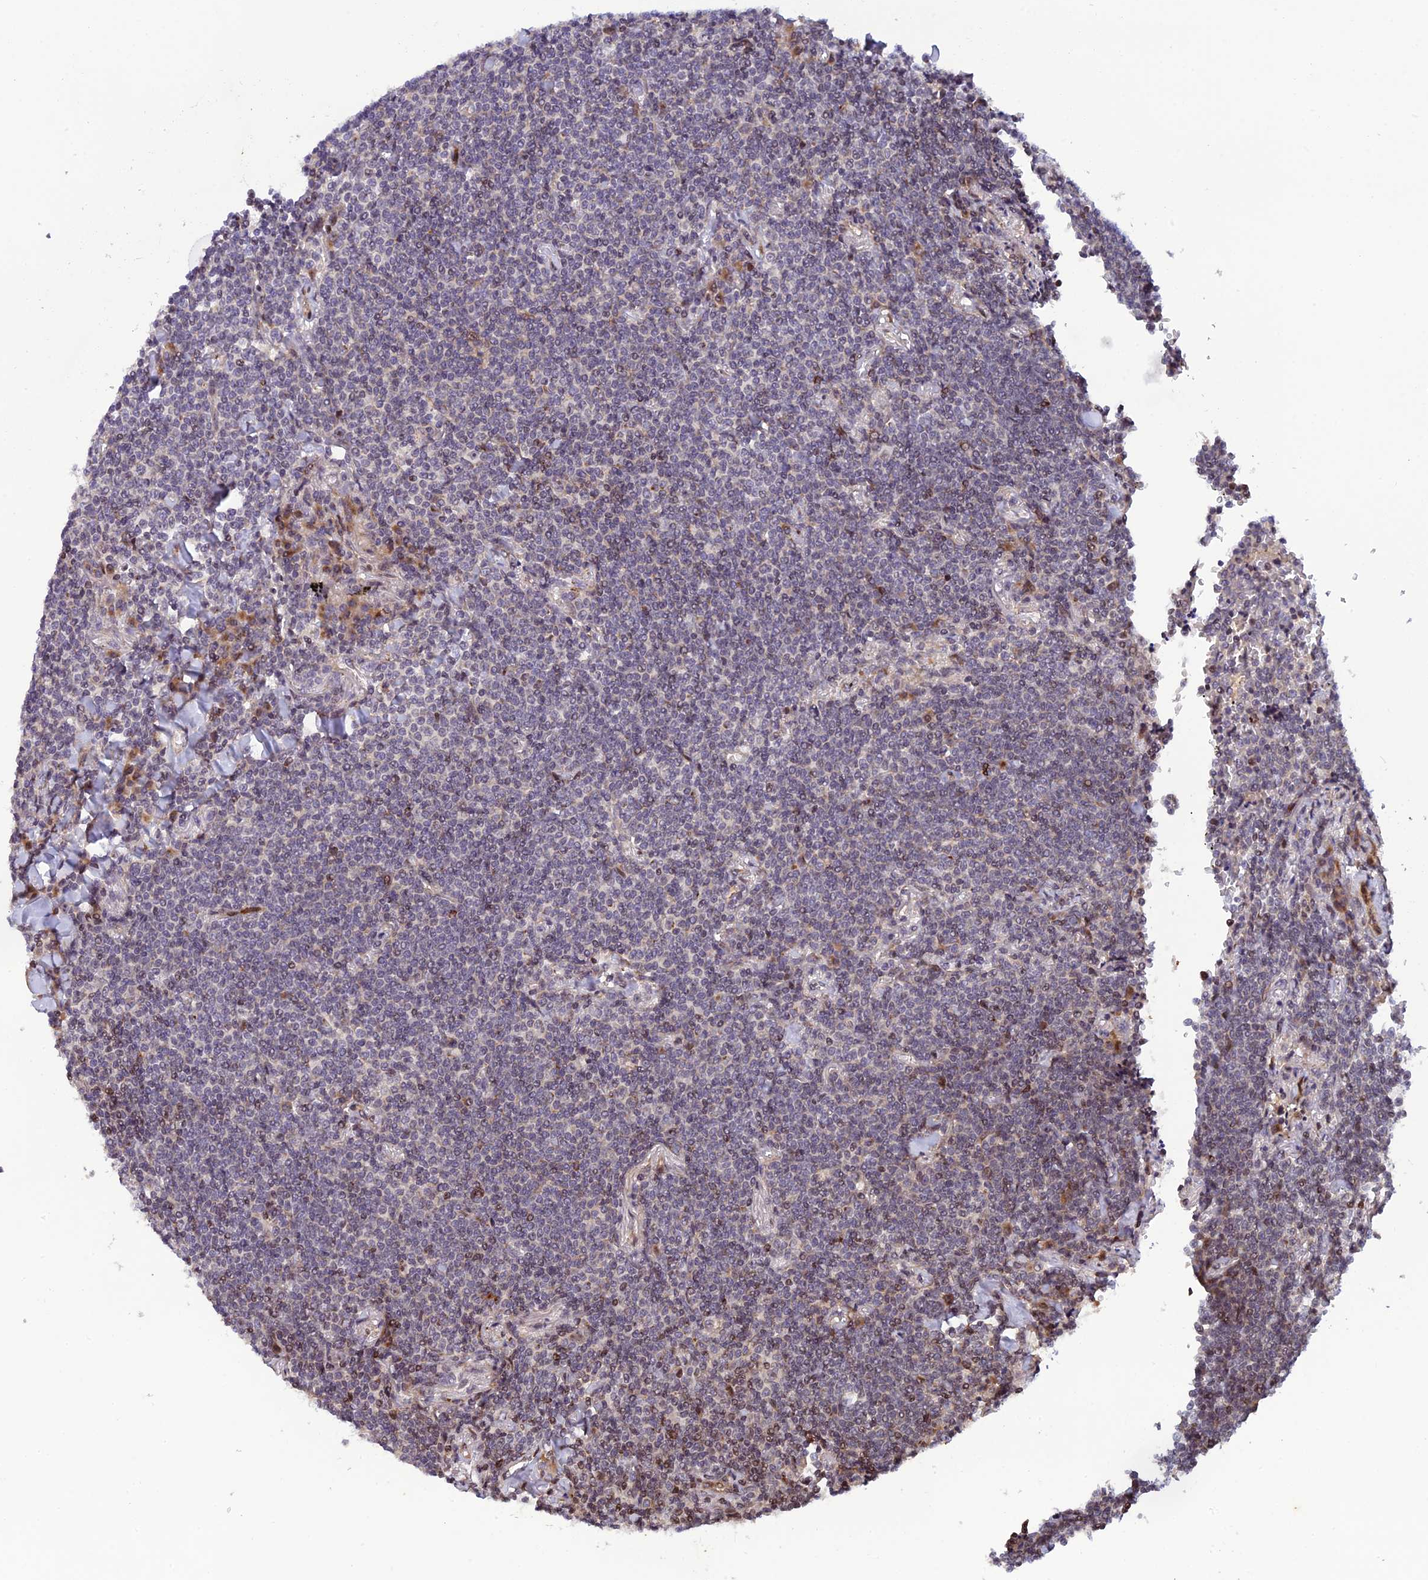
{"staining": {"intensity": "negative", "quantity": "none", "location": "none"}, "tissue": "lymphoma", "cell_type": "Tumor cells", "image_type": "cancer", "snomed": [{"axis": "morphology", "description": "Malignant lymphoma, non-Hodgkin's type, Low grade"}, {"axis": "topography", "description": "Lung"}], "caption": "Immunohistochemistry photomicrograph of human lymphoma stained for a protein (brown), which exhibits no staining in tumor cells.", "gene": "SMIM7", "patient": {"sex": "female", "age": 71}}